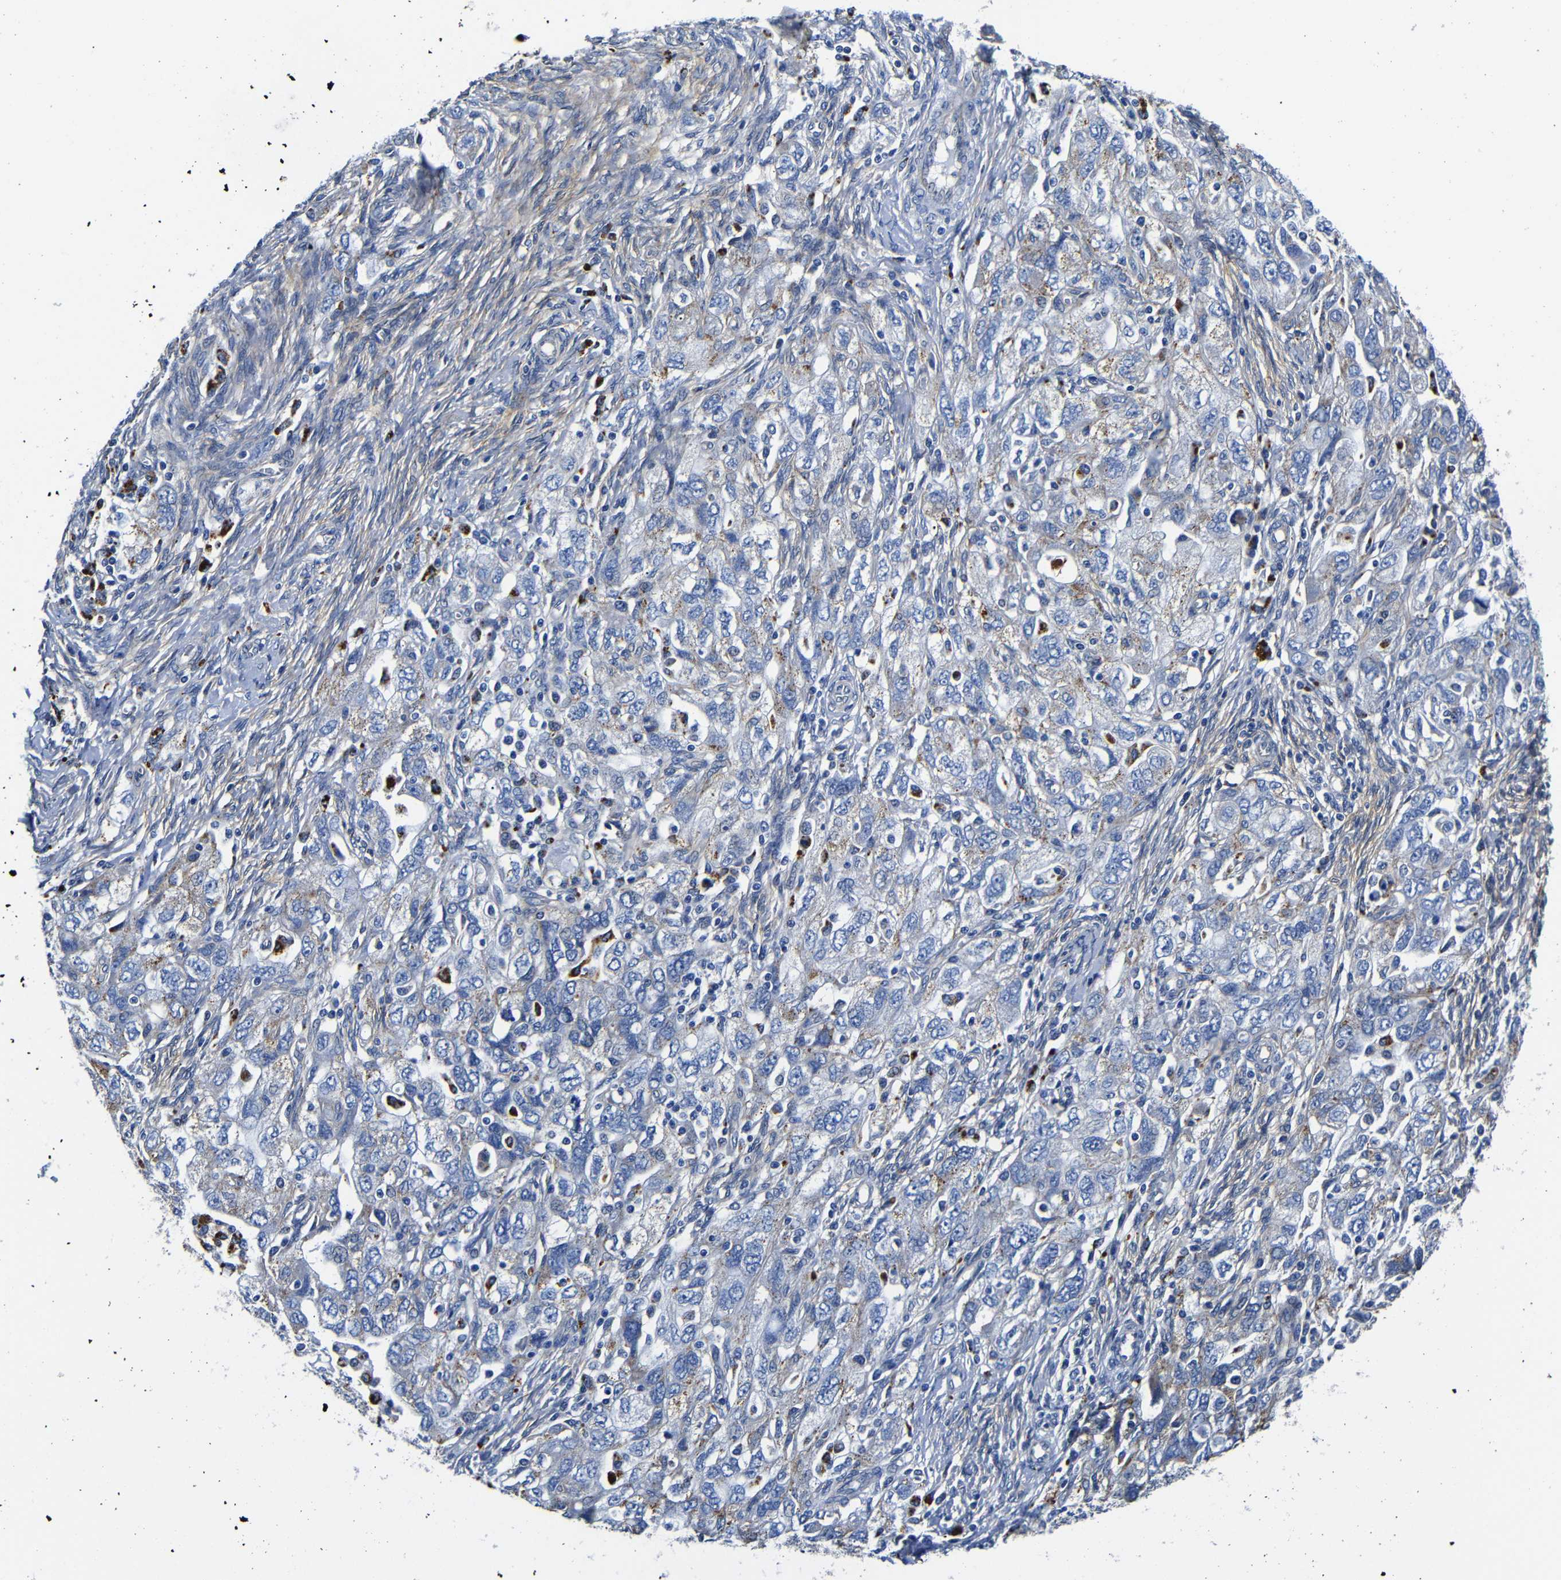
{"staining": {"intensity": "negative", "quantity": "none", "location": "none"}, "tissue": "ovarian cancer", "cell_type": "Tumor cells", "image_type": "cancer", "snomed": [{"axis": "morphology", "description": "Carcinoma, NOS"}, {"axis": "morphology", "description": "Cystadenocarcinoma, serous, NOS"}, {"axis": "topography", "description": "Ovary"}], "caption": "Immunohistochemical staining of ovarian cancer demonstrates no significant positivity in tumor cells.", "gene": "GIMAP2", "patient": {"sex": "female", "age": 69}}